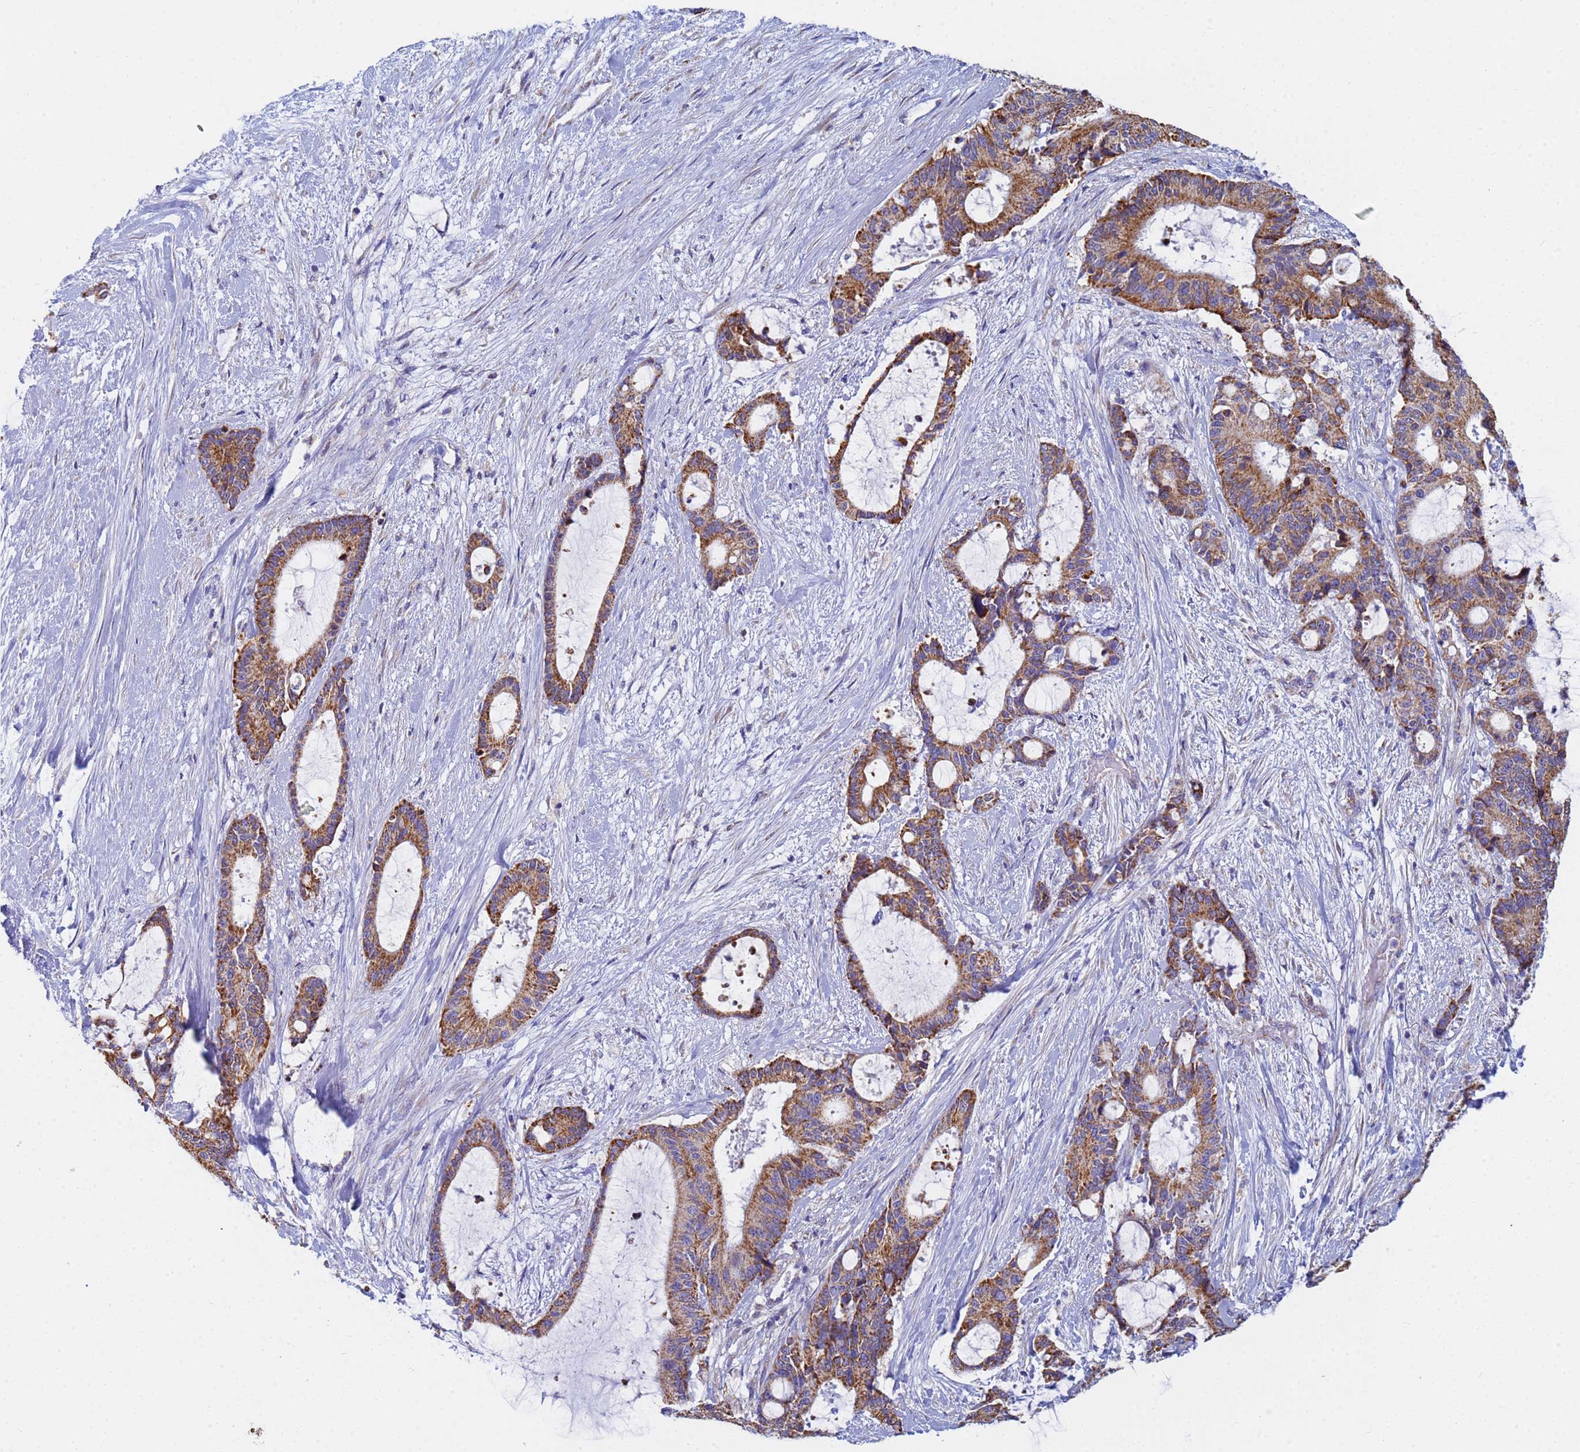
{"staining": {"intensity": "moderate", "quantity": ">75%", "location": "cytoplasmic/membranous"}, "tissue": "liver cancer", "cell_type": "Tumor cells", "image_type": "cancer", "snomed": [{"axis": "morphology", "description": "Normal tissue, NOS"}, {"axis": "morphology", "description": "Cholangiocarcinoma"}, {"axis": "topography", "description": "Liver"}, {"axis": "topography", "description": "Peripheral nerve tissue"}], "caption": "Immunohistochemistry (IHC) micrograph of neoplastic tissue: human cholangiocarcinoma (liver) stained using immunohistochemistry (IHC) reveals medium levels of moderate protein expression localized specifically in the cytoplasmic/membranous of tumor cells, appearing as a cytoplasmic/membranous brown color.", "gene": "UQCRH", "patient": {"sex": "female", "age": 73}}